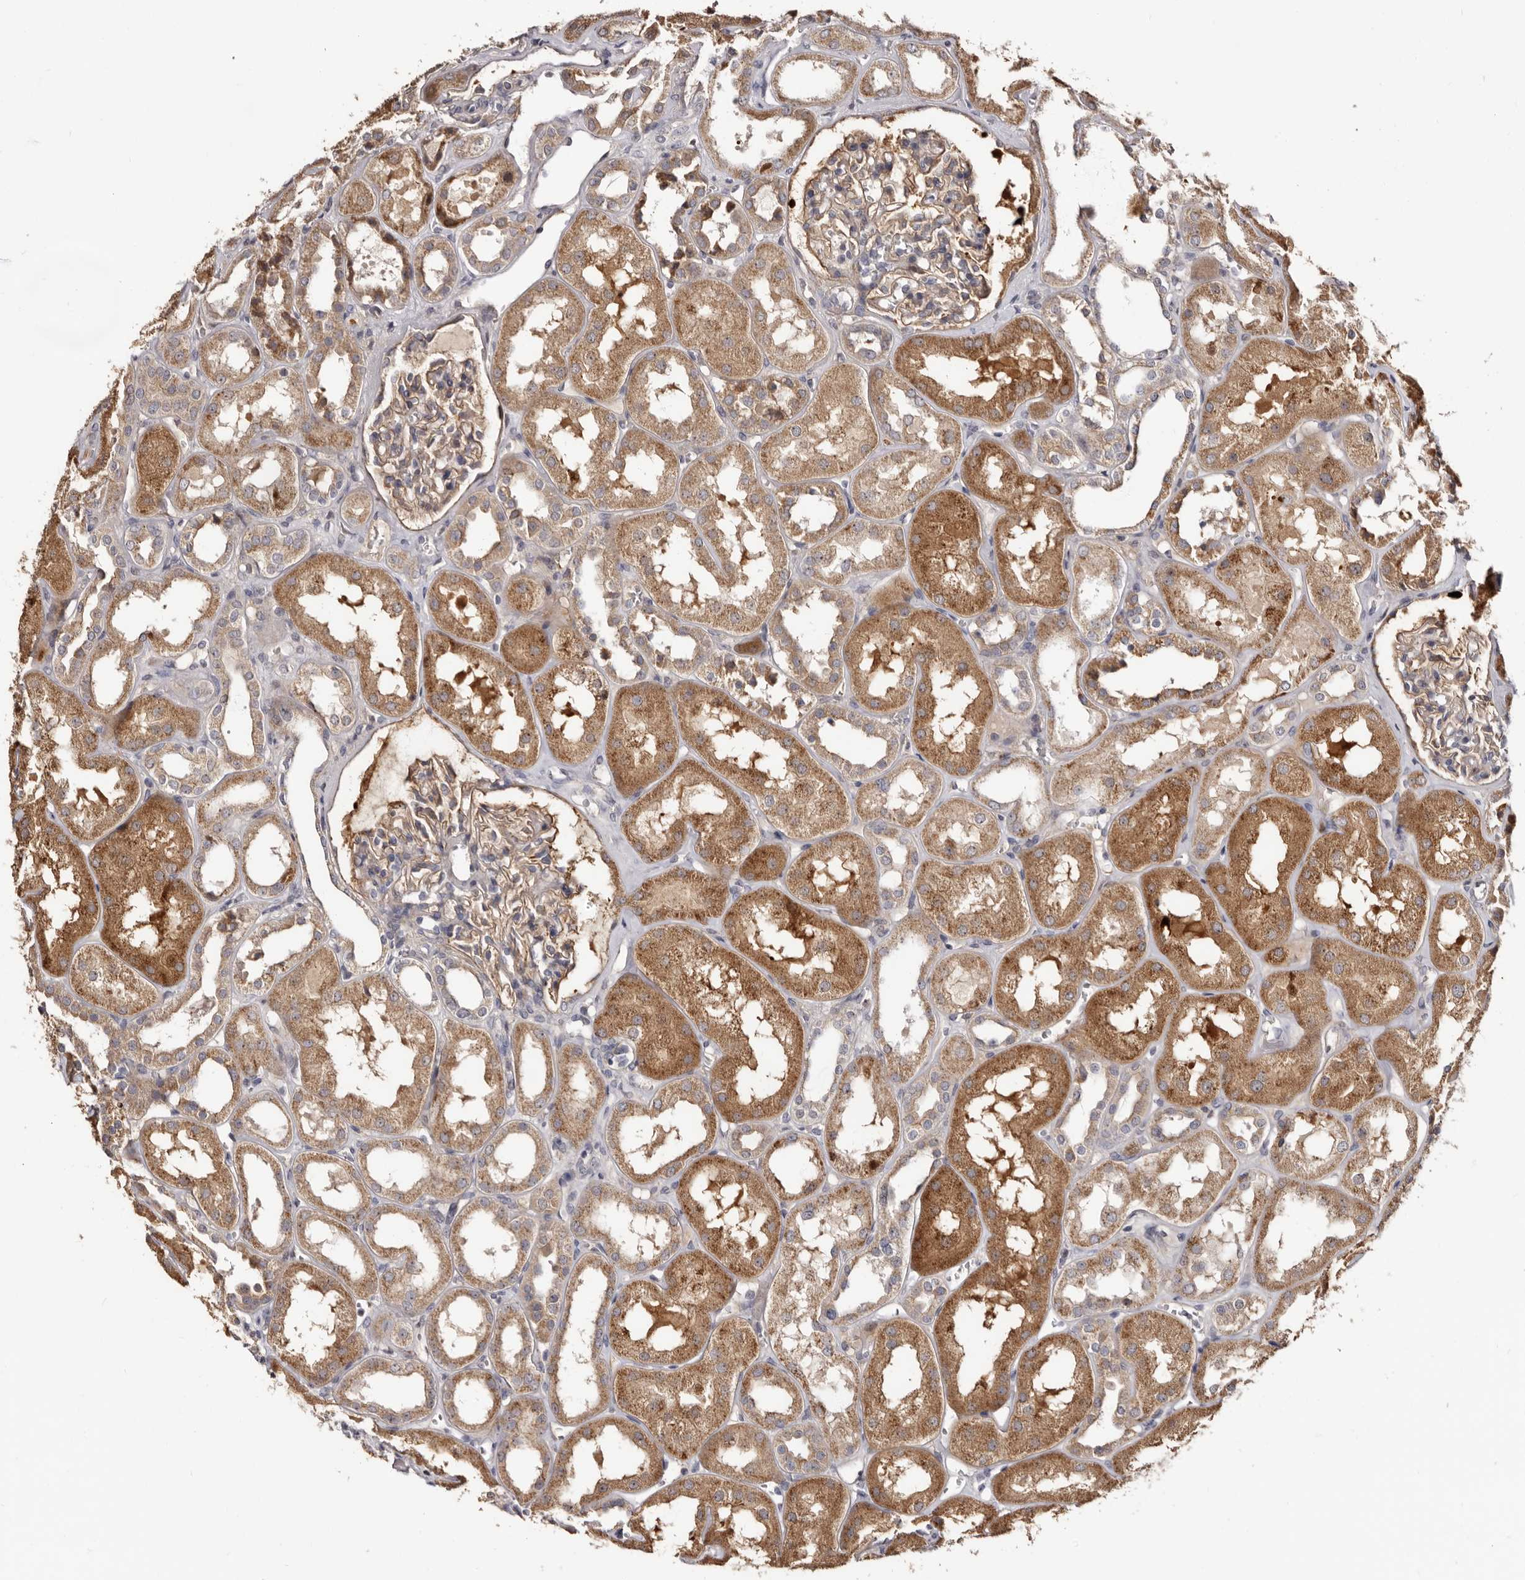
{"staining": {"intensity": "moderate", "quantity": "<25%", "location": "cytoplasmic/membranous"}, "tissue": "kidney", "cell_type": "Cells in glomeruli", "image_type": "normal", "snomed": [{"axis": "morphology", "description": "Normal tissue, NOS"}, {"axis": "topography", "description": "Kidney"}], "caption": "Immunohistochemical staining of unremarkable human kidney displays moderate cytoplasmic/membranous protein positivity in approximately <25% of cells in glomeruli.", "gene": "PTAFR", "patient": {"sex": "male", "age": 70}}